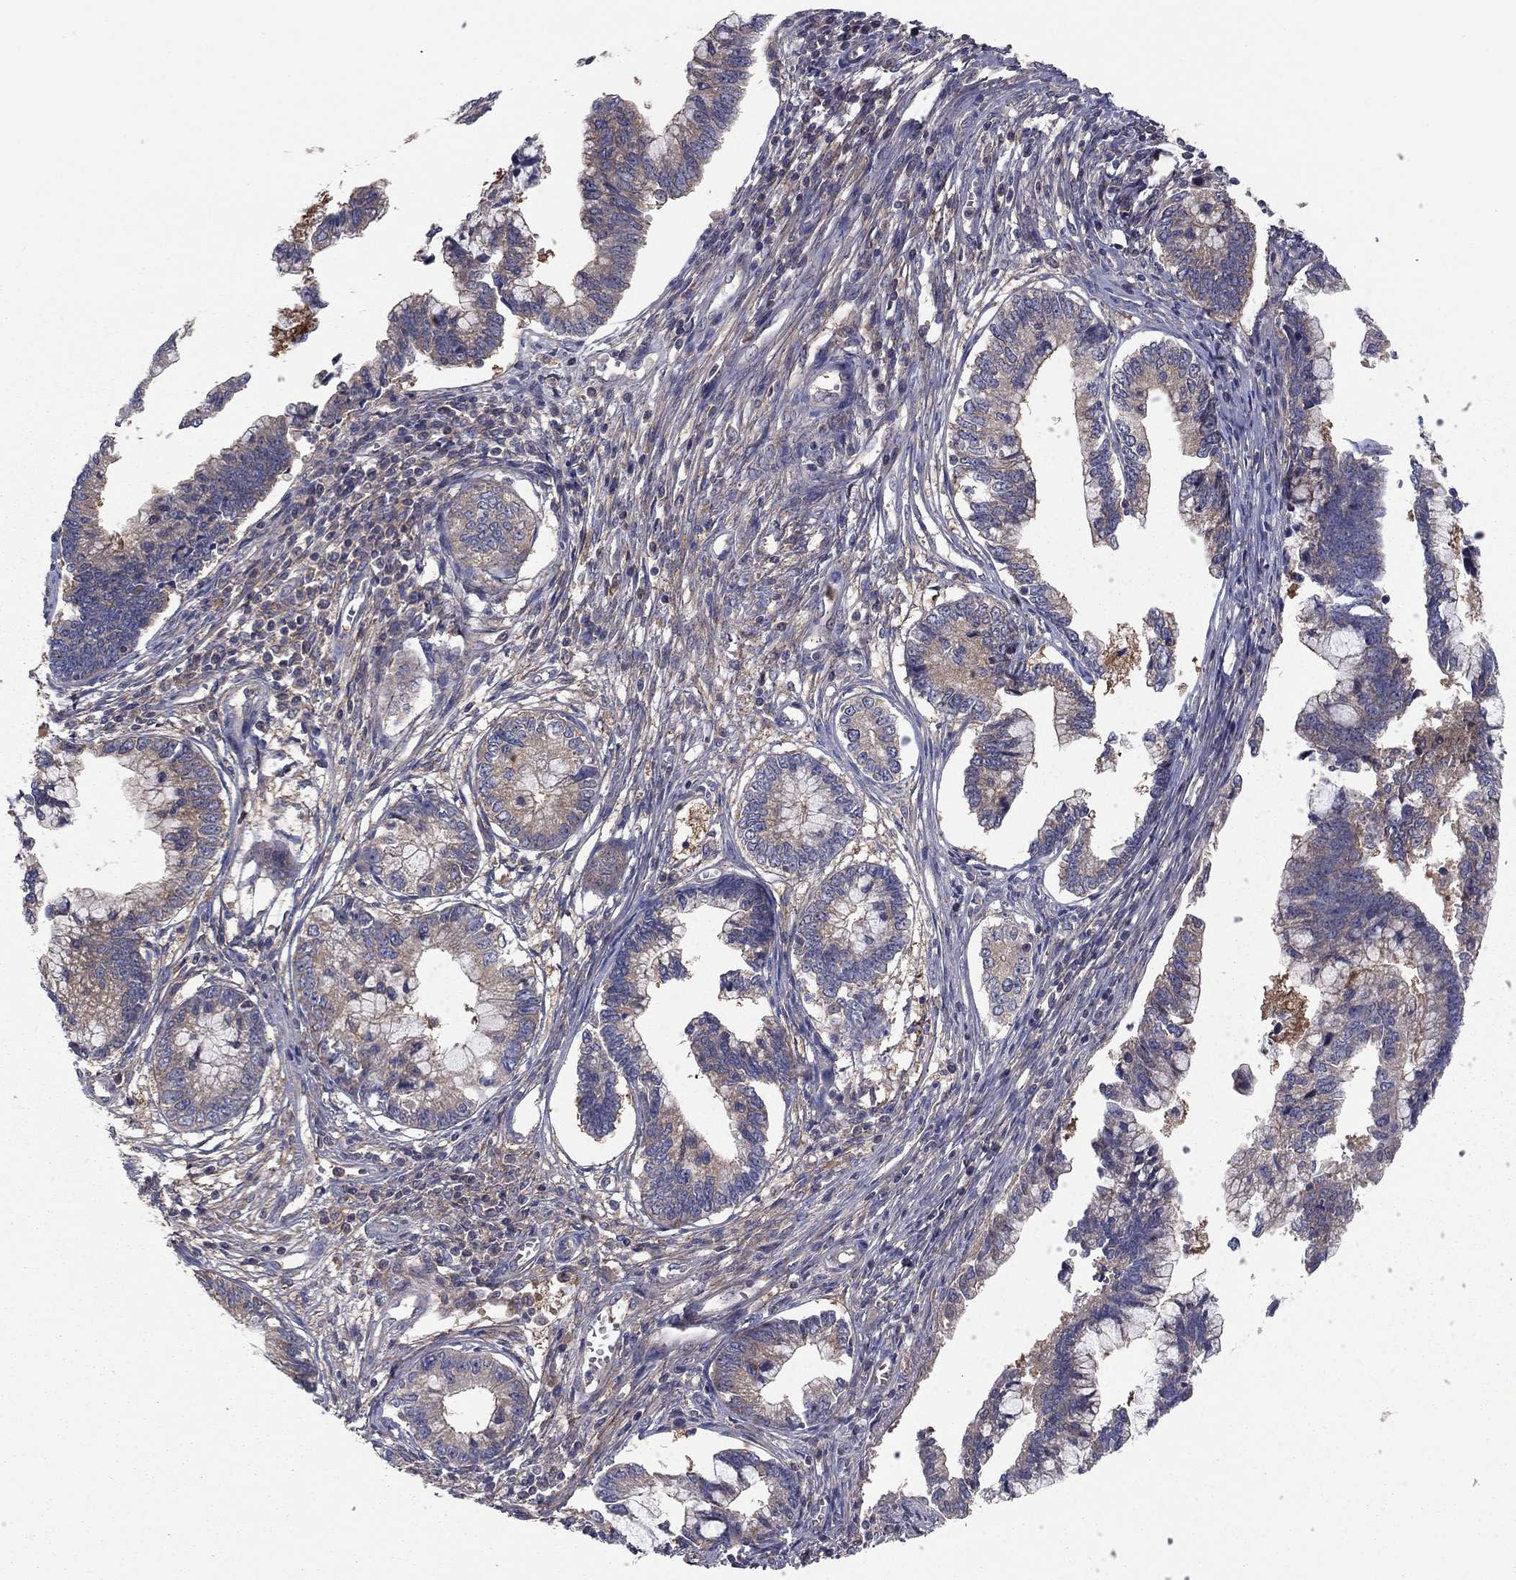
{"staining": {"intensity": "moderate", "quantity": ">75%", "location": "cytoplasmic/membranous"}, "tissue": "cervical cancer", "cell_type": "Tumor cells", "image_type": "cancer", "snomed": [{"axis": "morphology", "description": "Adenocarcinoma, NOS"}, {"axis": "topography", "description": "Cervix"}], "caption": "Tumor cells exhibit moderate cytoplasmic/membranous positivity in approximately >75% of cells in cervical adenocarcinoma.", "gene": "RNF123", "patient": {"sex": "female", "age": 44}}